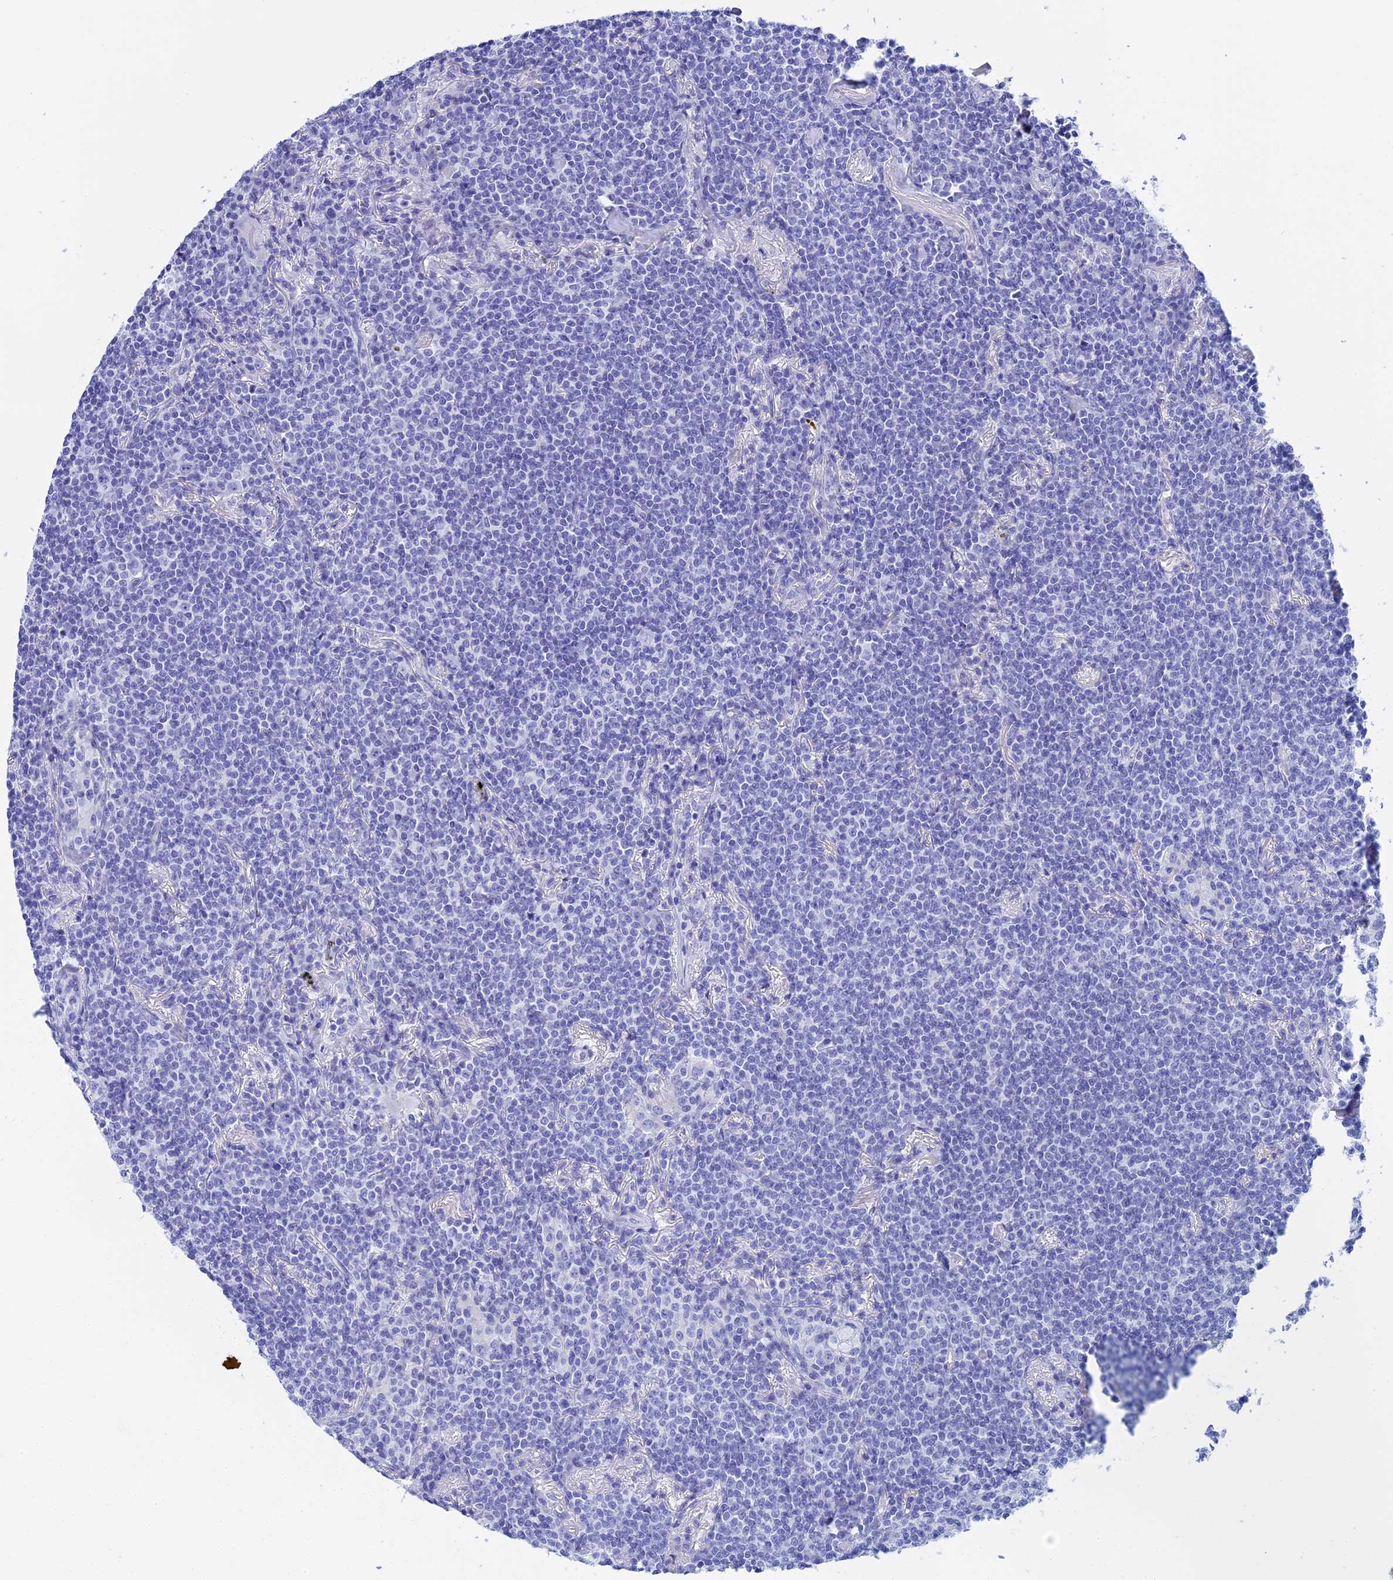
{"staining": {"intensity": "negative", "quantity": "none", "location": "none"}, "tissue": "lymphoma", "cell_type": "Tumor cells", "image_type": "cancer", "snomed": [{"axis": "morphology", "description": "Malignant lymphoma, non-Hodgkin's type, Low grade"}, {"axis": "topography", "description": "Lung"}], "caption": "Immunohistochemistry (IHC) of human lymphoma shows no positivity in tumor cells.", "gene": "TEX101", "patient": {"sex": "female", "age": 71}}